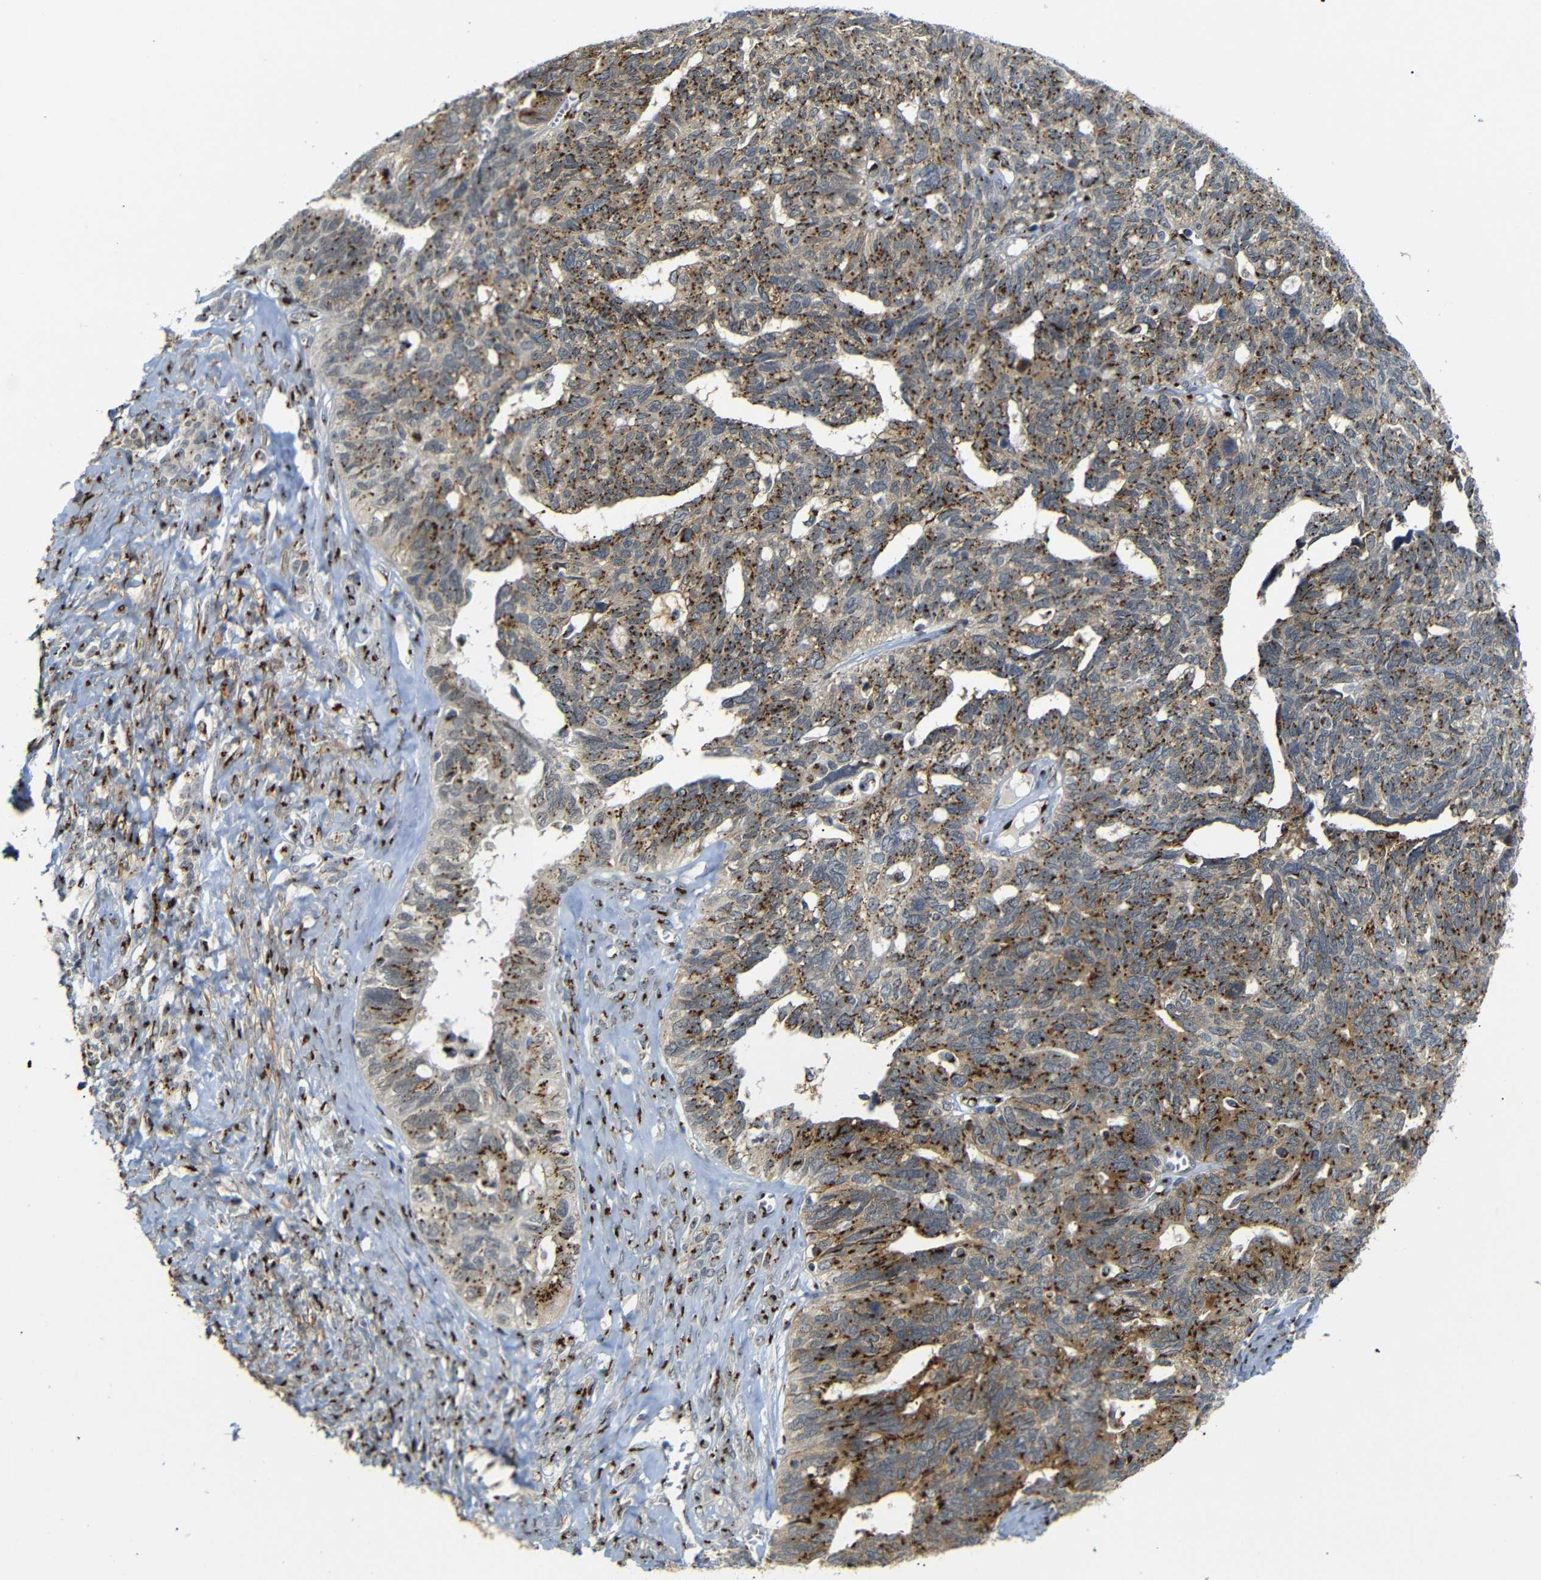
{"staining": {"intensity": "moderate", "quantity": ">75%", "location": "cytoplasmic/membranous"}, "tissue": "ovarian cancer", "cell_type": "Tumor cells", "image_type": "cancer", "snomed": [{"axis": "morphology", "description": "Cystadenocarcinoma, serous, NOS"}, {"axis": "topography", "description": "Ovary"}], "caption": "Immunohistochemical staining of ovarian cancer (serous cystadenocarcinoma) shows medium levels of moderate cytoplasmic/membranous protein staining in approximately >75% of tumor cells.", "gene": "TGOLN2", "patient": {"sex": "female", "age": 79}}